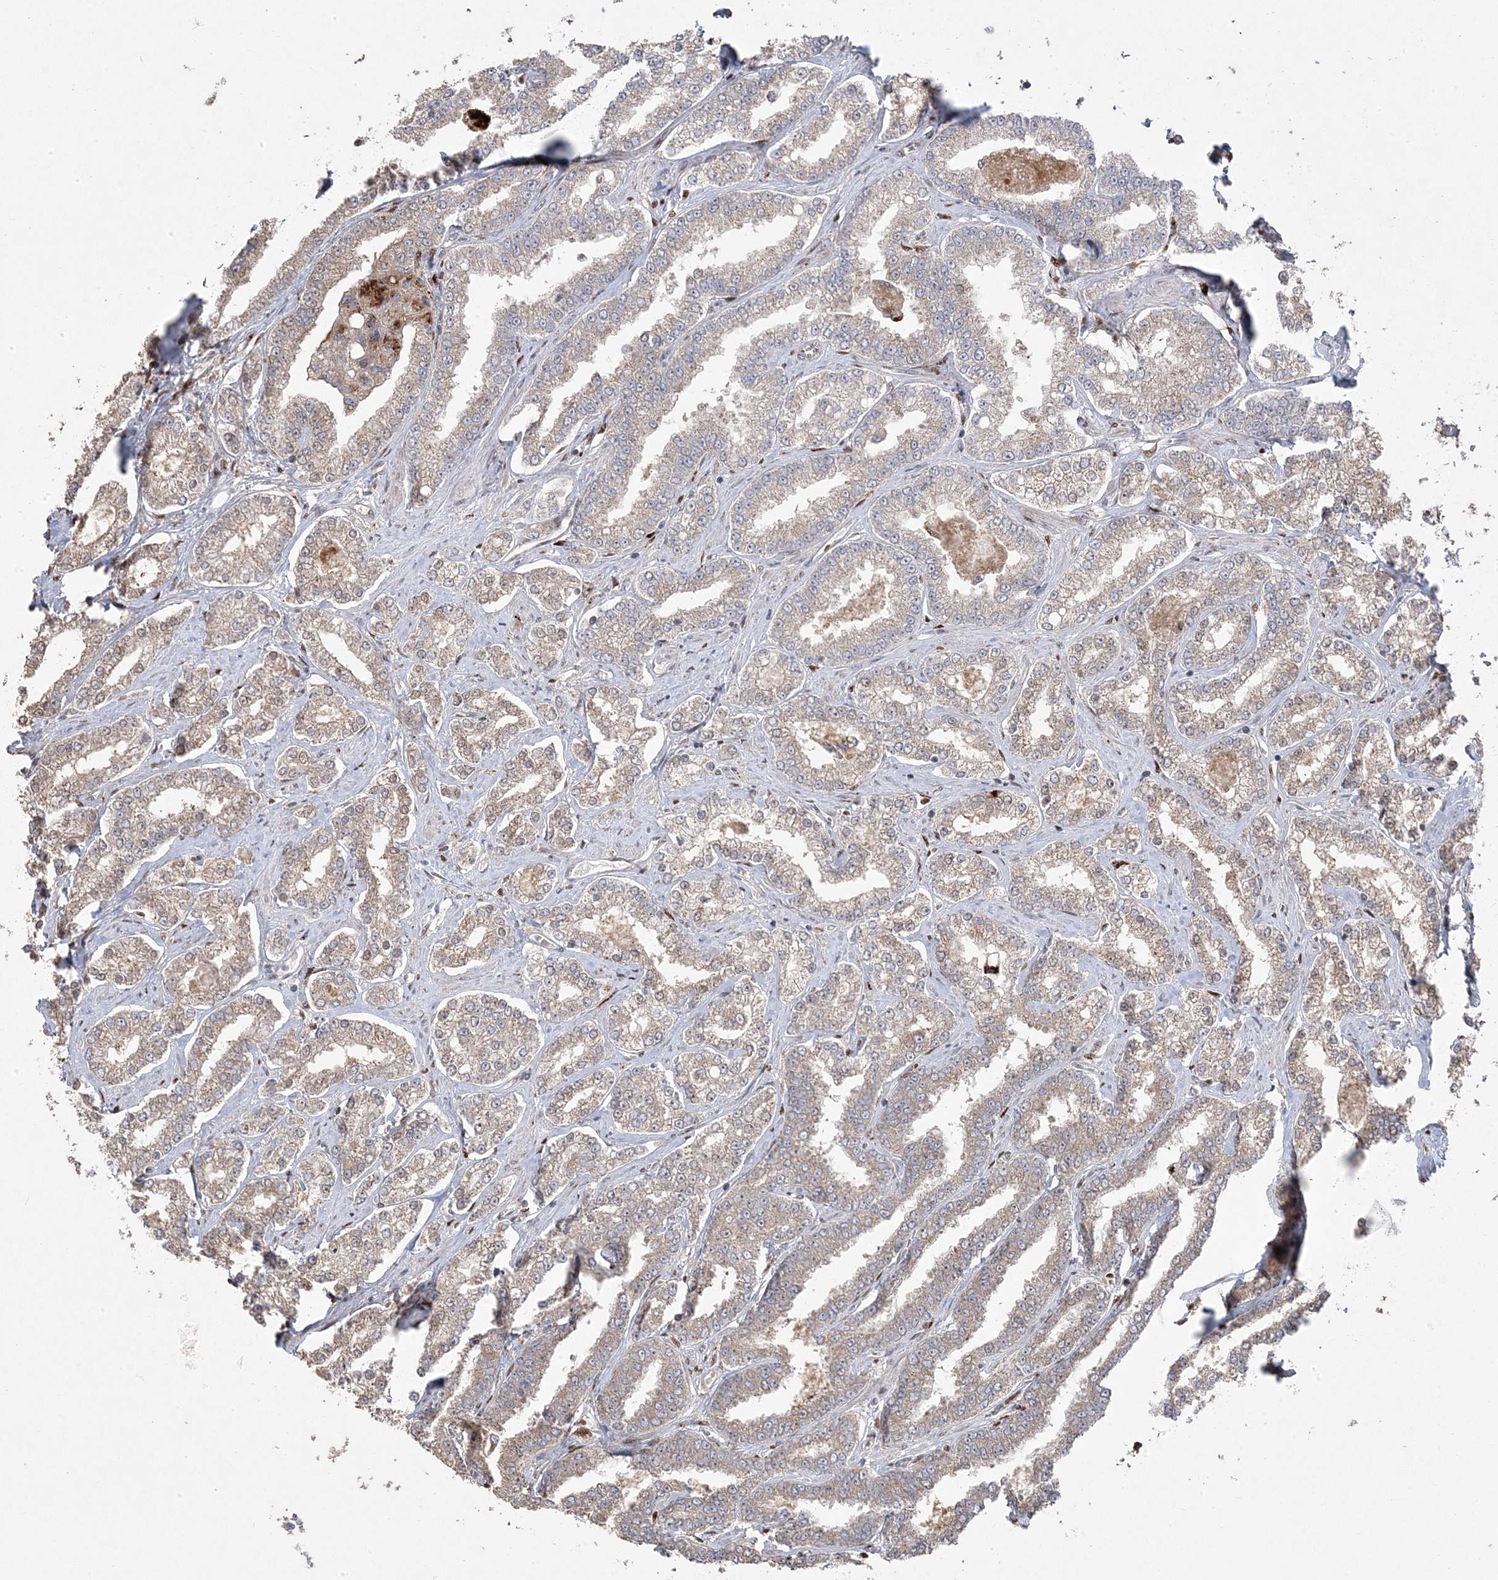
{"staining": {"intensity": "weak", "quantity": "25%-75%", "location": "cytoplasmic/membranous"}, "tissue": "prostate cancer", "cell_type": "Tumor cells", "image_type": "cancer", "snomed": [{"axis": "morphology", "description": "Normal tissue, NOS"}, {"axis": "morphology", "description": "Adenocarcinoma, High grade"}, {"axis": "topography", "description": "Prostate"}], "caption": "Immunohistochemistry of human prostate cancer exhibits low levels of weak cytoplasmic/membranous staining in approximately 25%-75% of tumor cells.", "gene": "PPOX", "patient": {"sex": "male", "age": 83}}